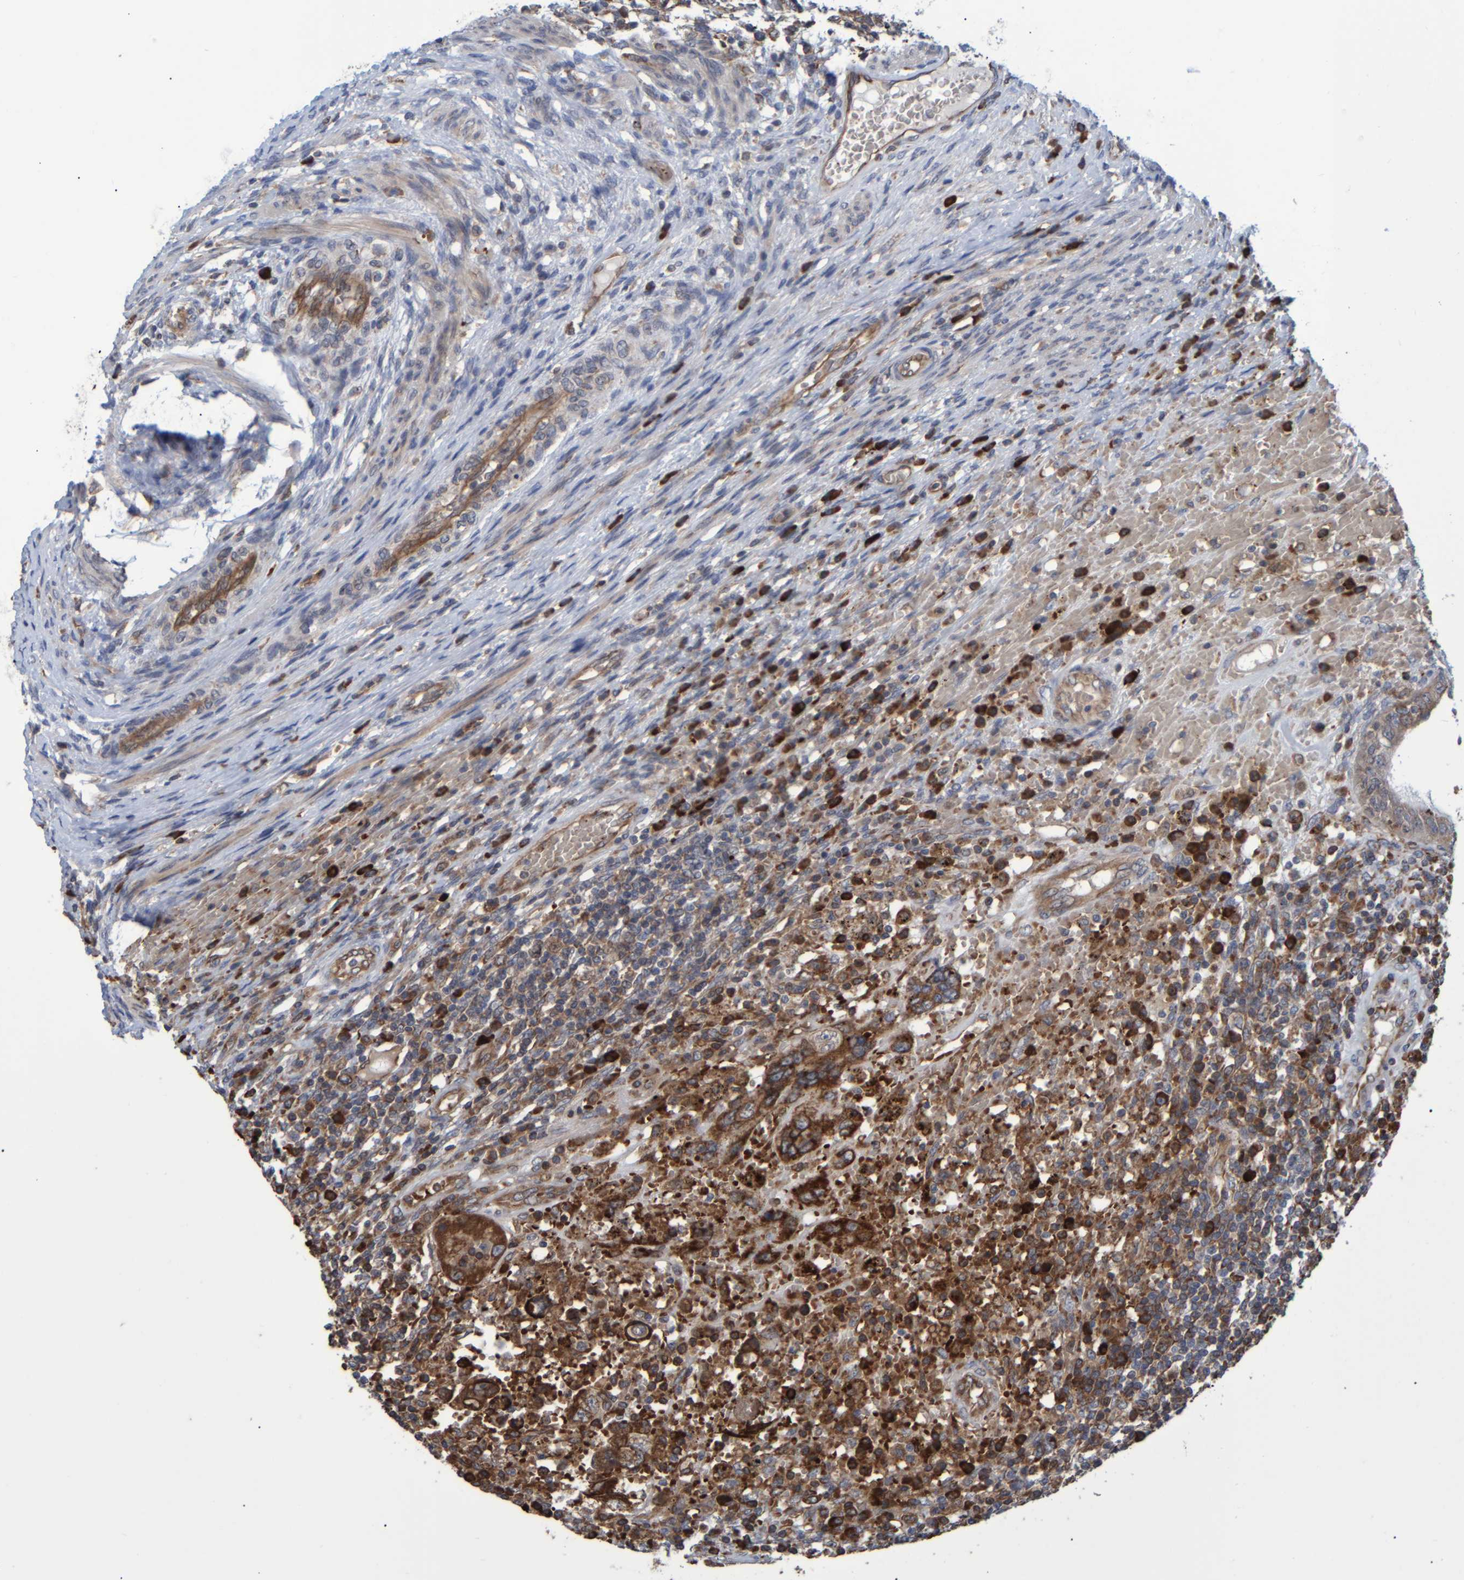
{"staining": {"intensity": "moderate", "quantity": ">75%", "location": "cytoplasmic/membranous"}, "tissue": "testis cancer", "cell_type": "Tumor cells", "image_type": "cancer", "snomed": [{"axis": "morphology", "description": "Carcinoma, Embryonal, NOS"}, {"axis": "topography", "description": "Testis"}], "caption": "Protein staining demonstrates moderate cytoplasmic/membranous expression in approximately >75% of tumor cells in testis embryonal carcinoma.", "gene": "SPAG5", "patient": {"sex": "male", "age": 26}}